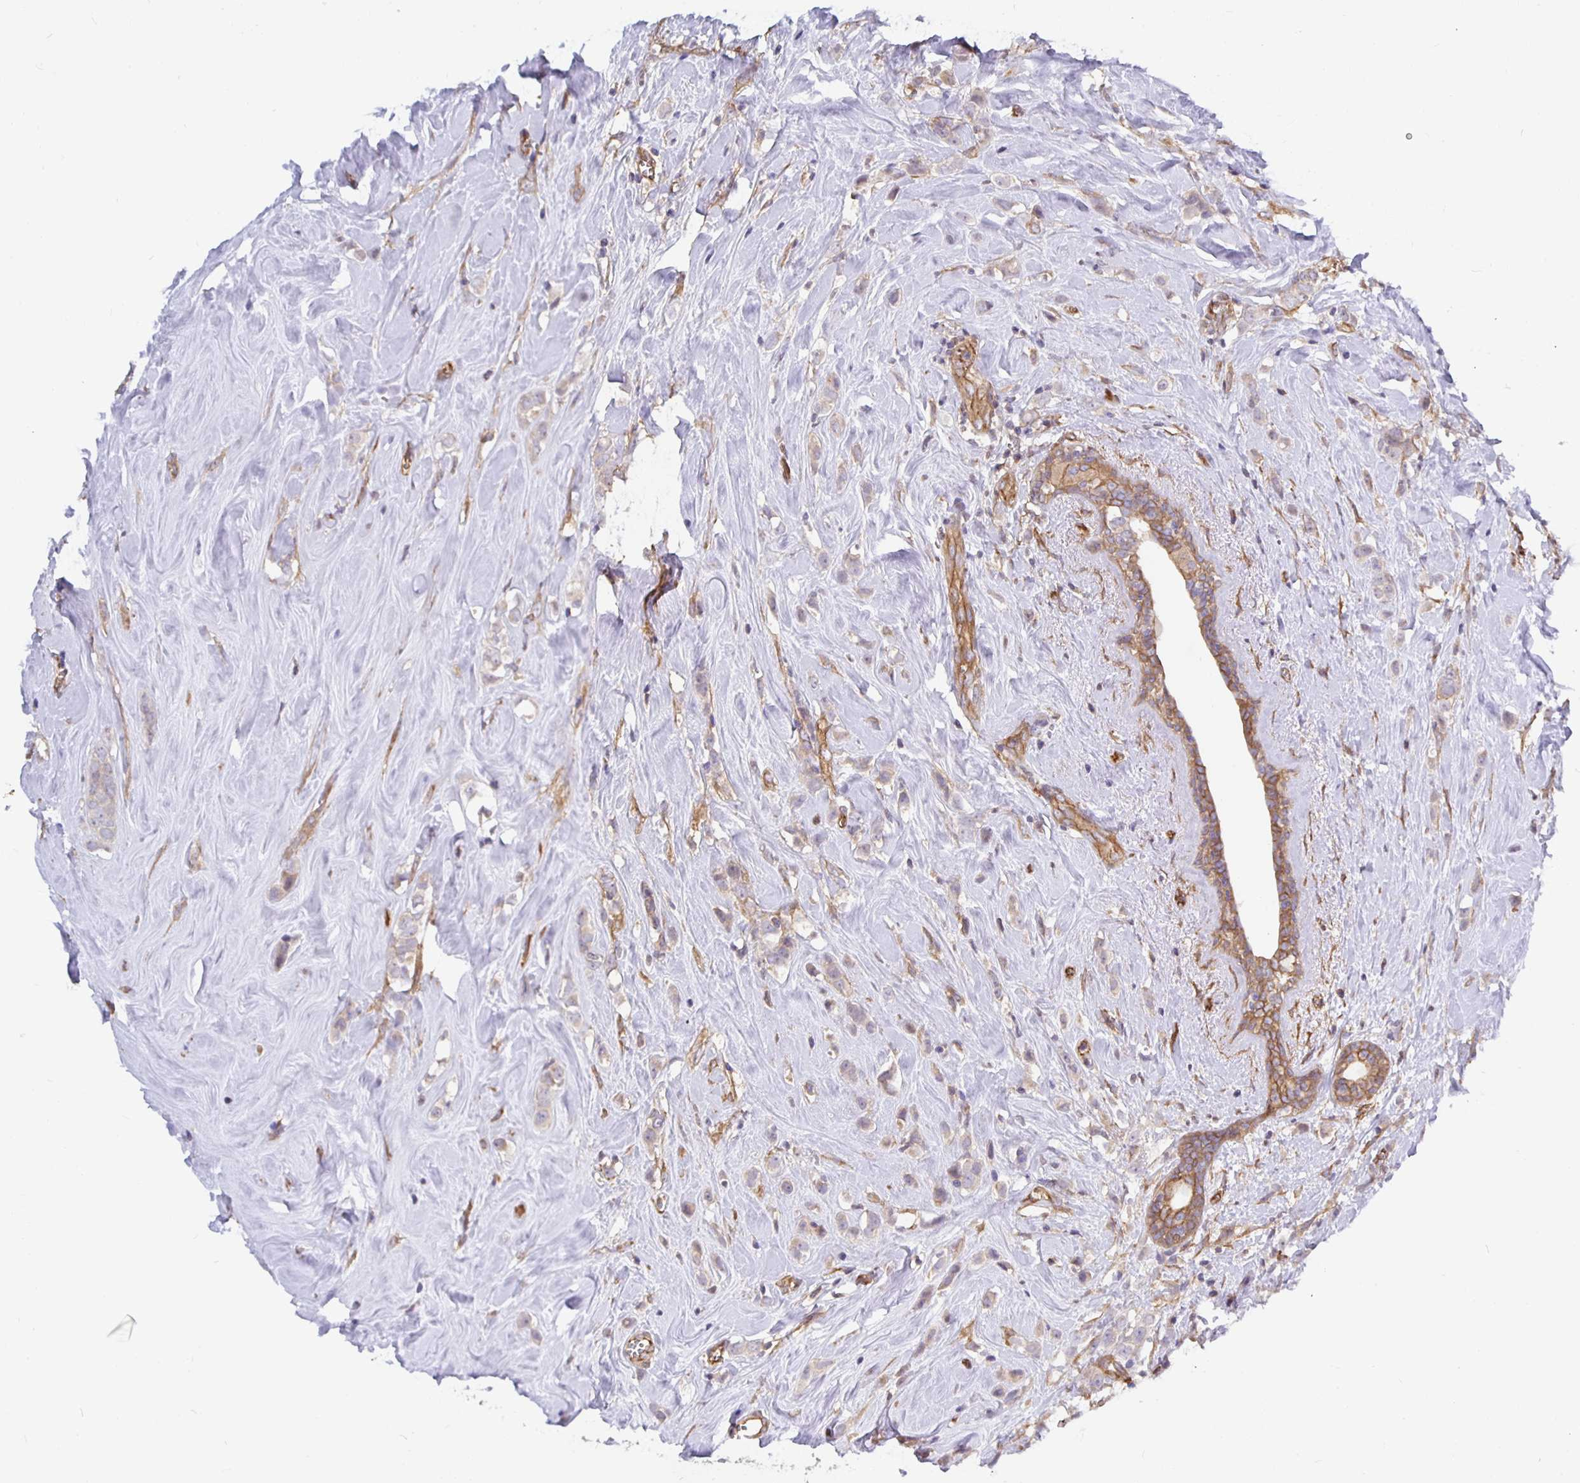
{"staining": {"intensity": "weak", "quantity": "25%-75%", "location": "cytoplasmic/membranous"}, "tissue": "breast cancer", "cell_type": "Tumor cells", "image_type": "cancer", "snomed": [{"axis": "morphology", "description": "Duct carcinoma"}, {"axis": "topography", "description": "Breast"}], "caption": "Breast cancer (invasive ductal carcinoma) stained with a protein marker demonstrates weak staining in tumor cells.", "gene": "ARHGEF39", "patient": {"sex": "female", "age": 80}}